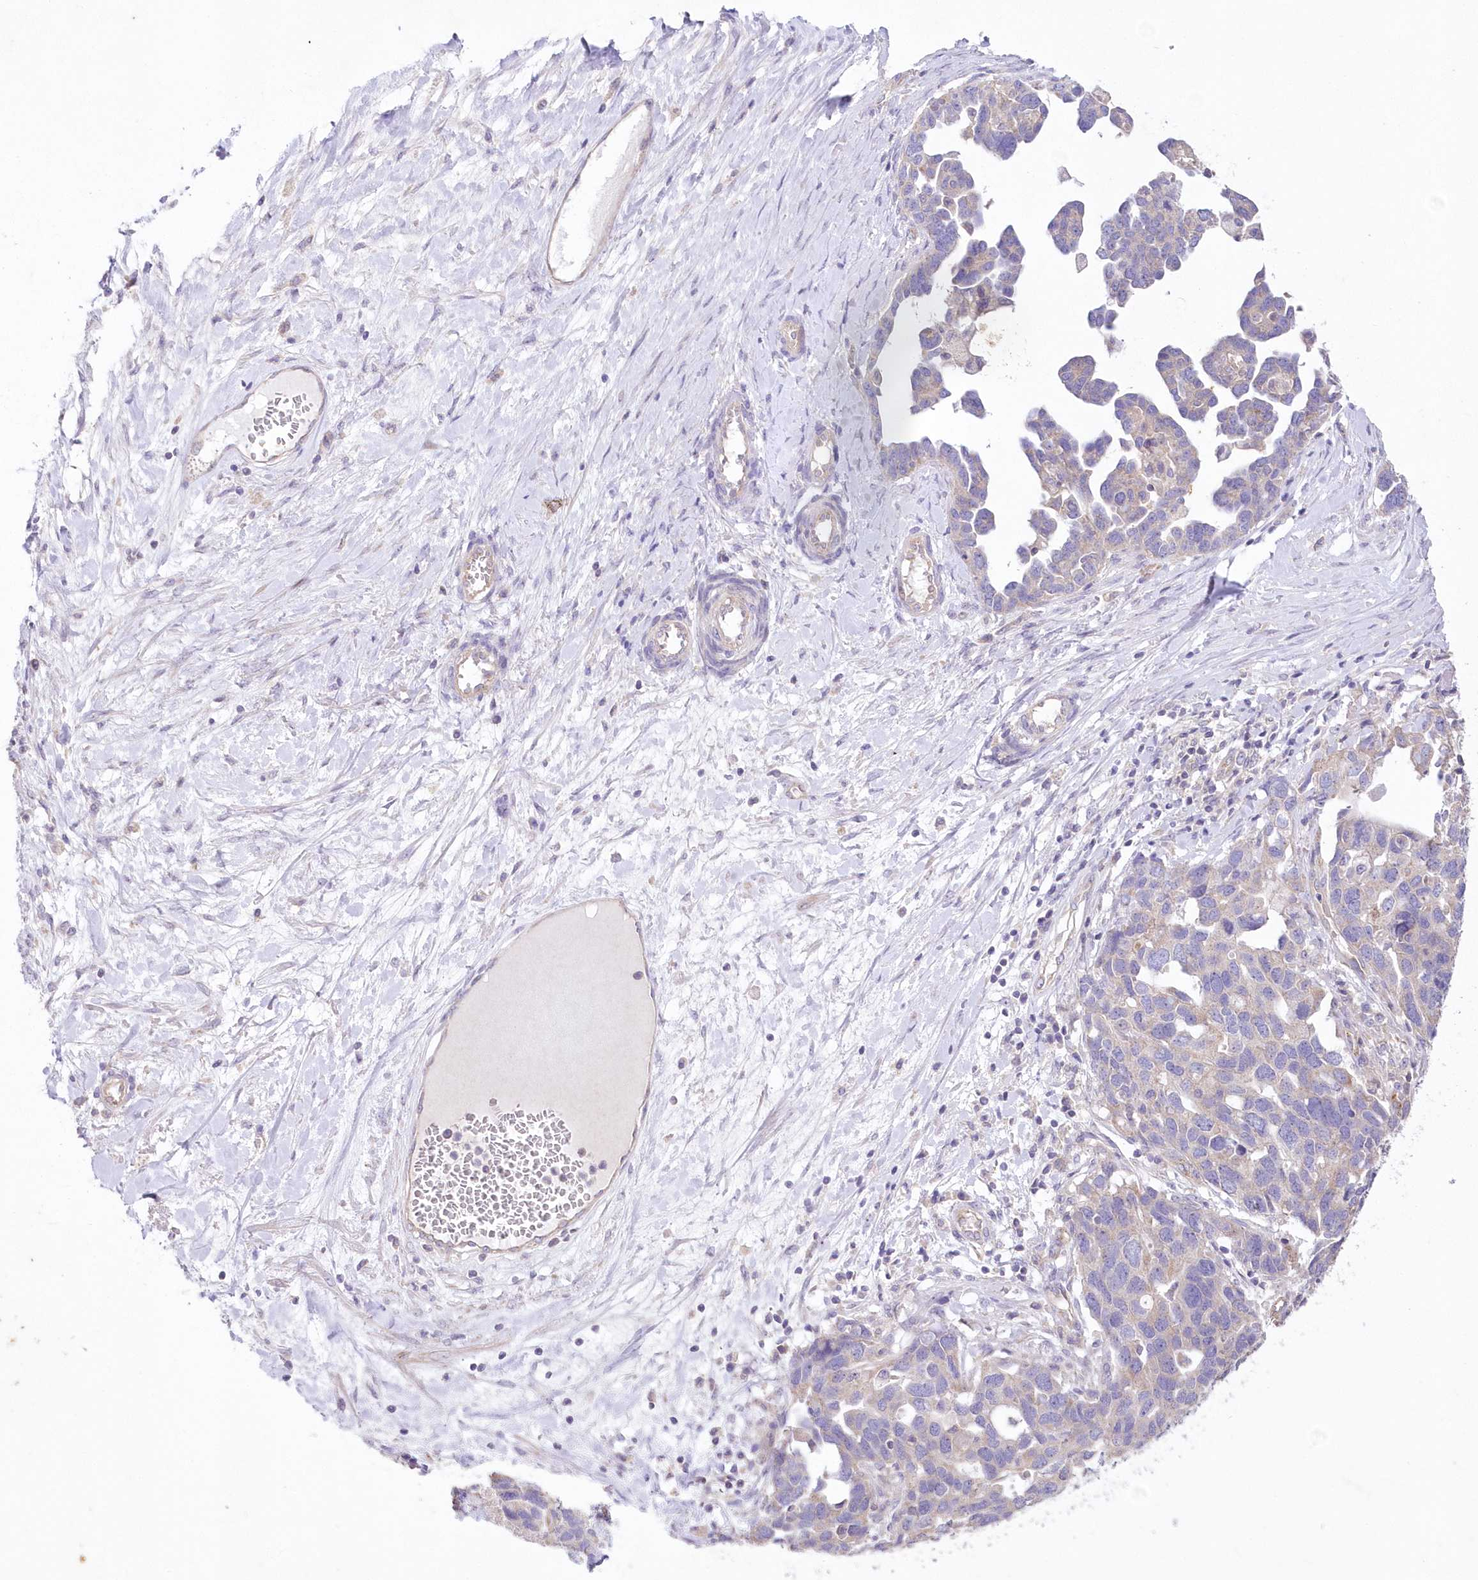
{"staining": {"intensity": "negative", "quantity": "none", "location": "none"}, "tissue": "ovarian cancer", "cell_type": "Tumor cells", "image_type": "cancer", "snomed": [{"axis": "morphology", "description": "Cystadenocarcinoma, serous, NOS"}, {"axis": "topography", "description": "Ovary"}], "caption": "Ovarian cancer was stained to show a protein in brown. There is no significant staining in tumor cells. (DAB immunohistochemistry (IHC) with hematoxylin counter stain).", "gene": "ITSN2", "patient": {"sex": "female", "age": 54}}